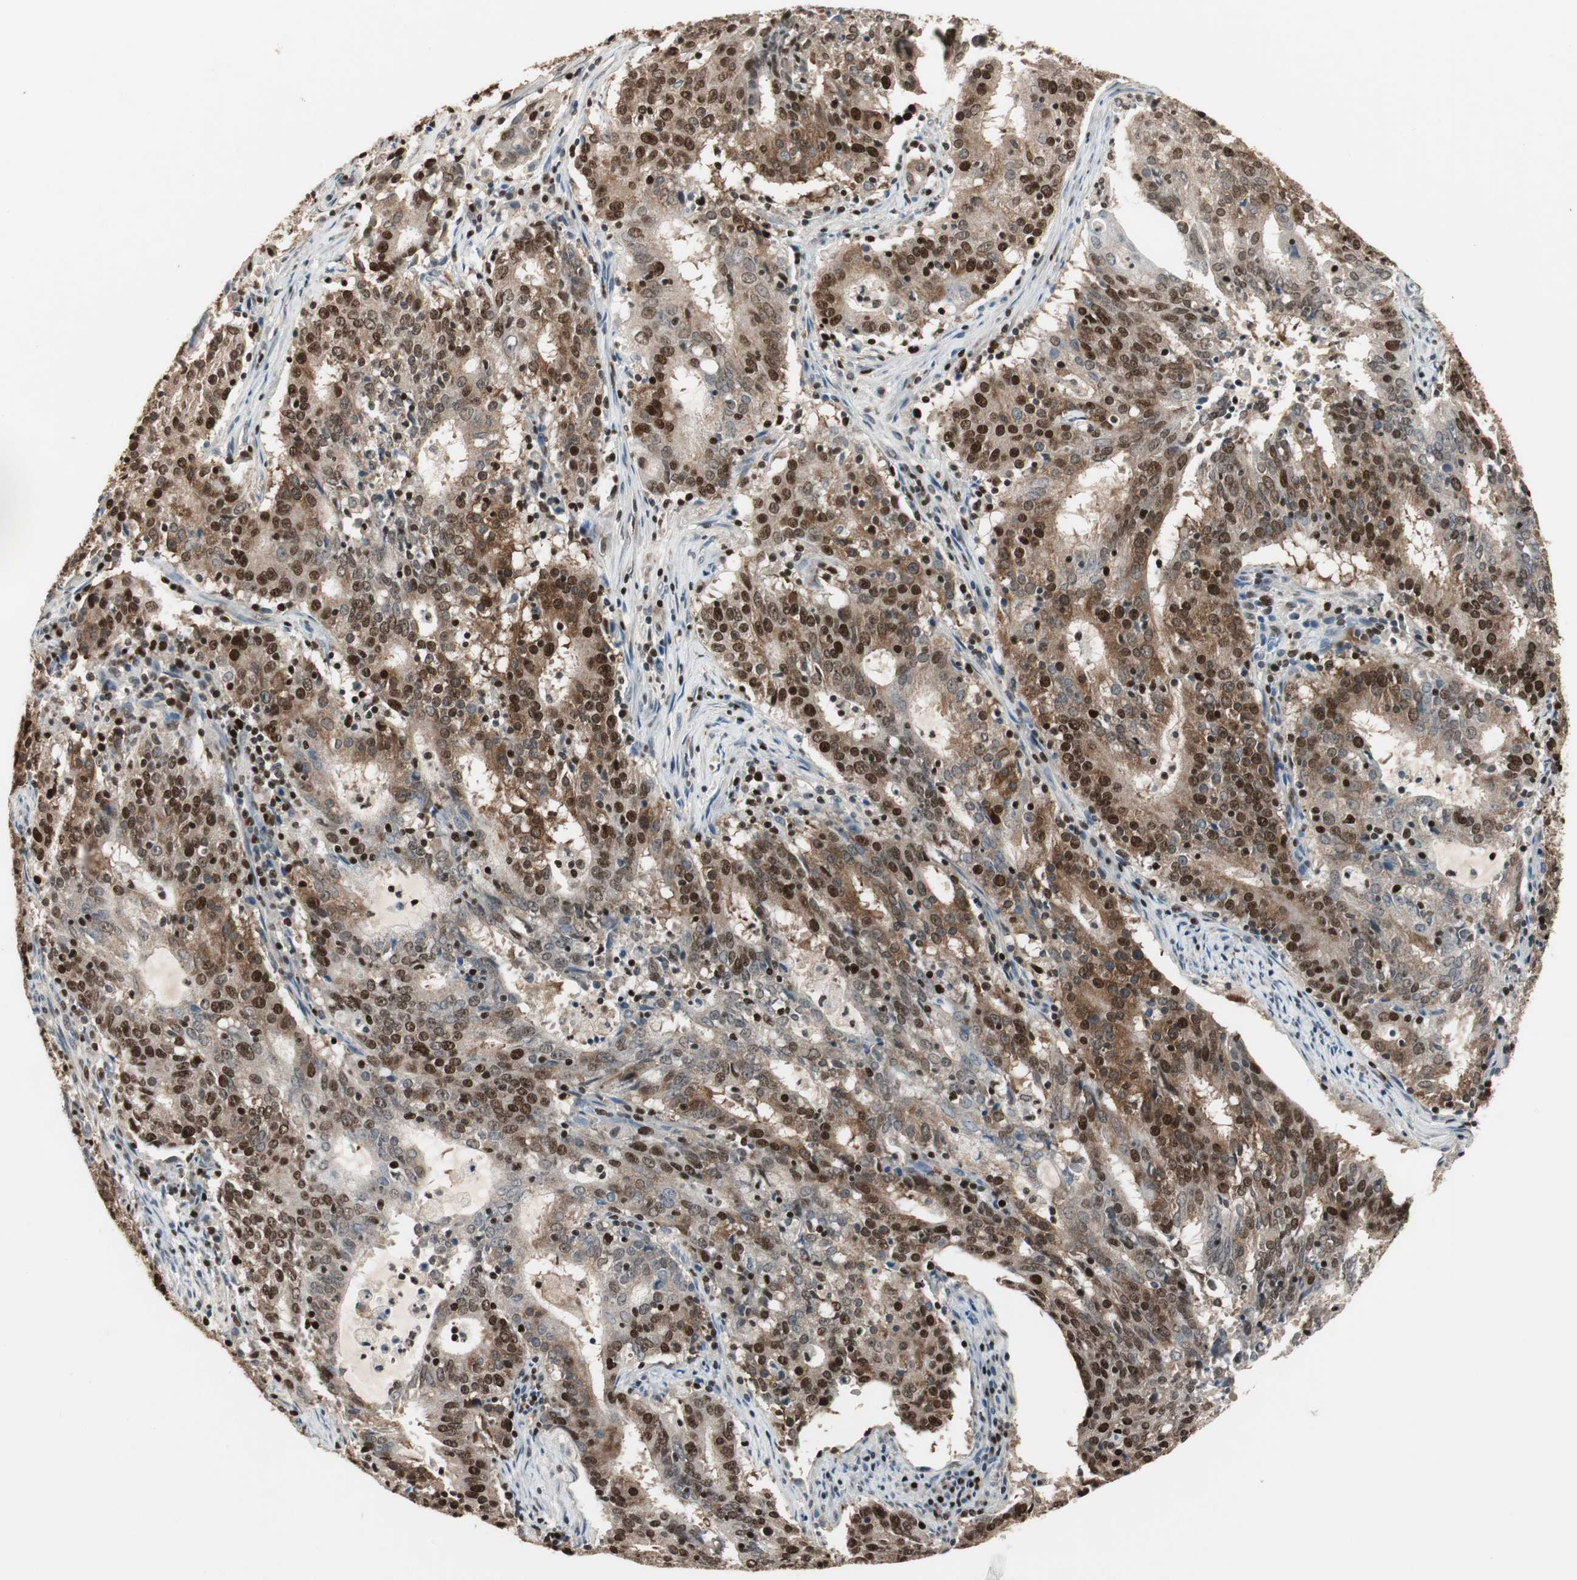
{"staining": {"intensity": "strong", "quantity": ">75%", "location": "nuclear"}, "tissue": "cervical cancer", "cell_type": "Tumor cells", "image_type": "cancer", "snomed": [{"axis": "morphology", "description": "Adenocarcinoma, NOS"}, {"axis": "topography", "description": "Cervix"}], "caption": "Adenocarcinoma (cervical) stained for a protein (brown) reveals strong nuclear positive positivity in about >75% of tumor cells.", "gene": "FEN1", "patient": {"sex": "female", "age": 44}}